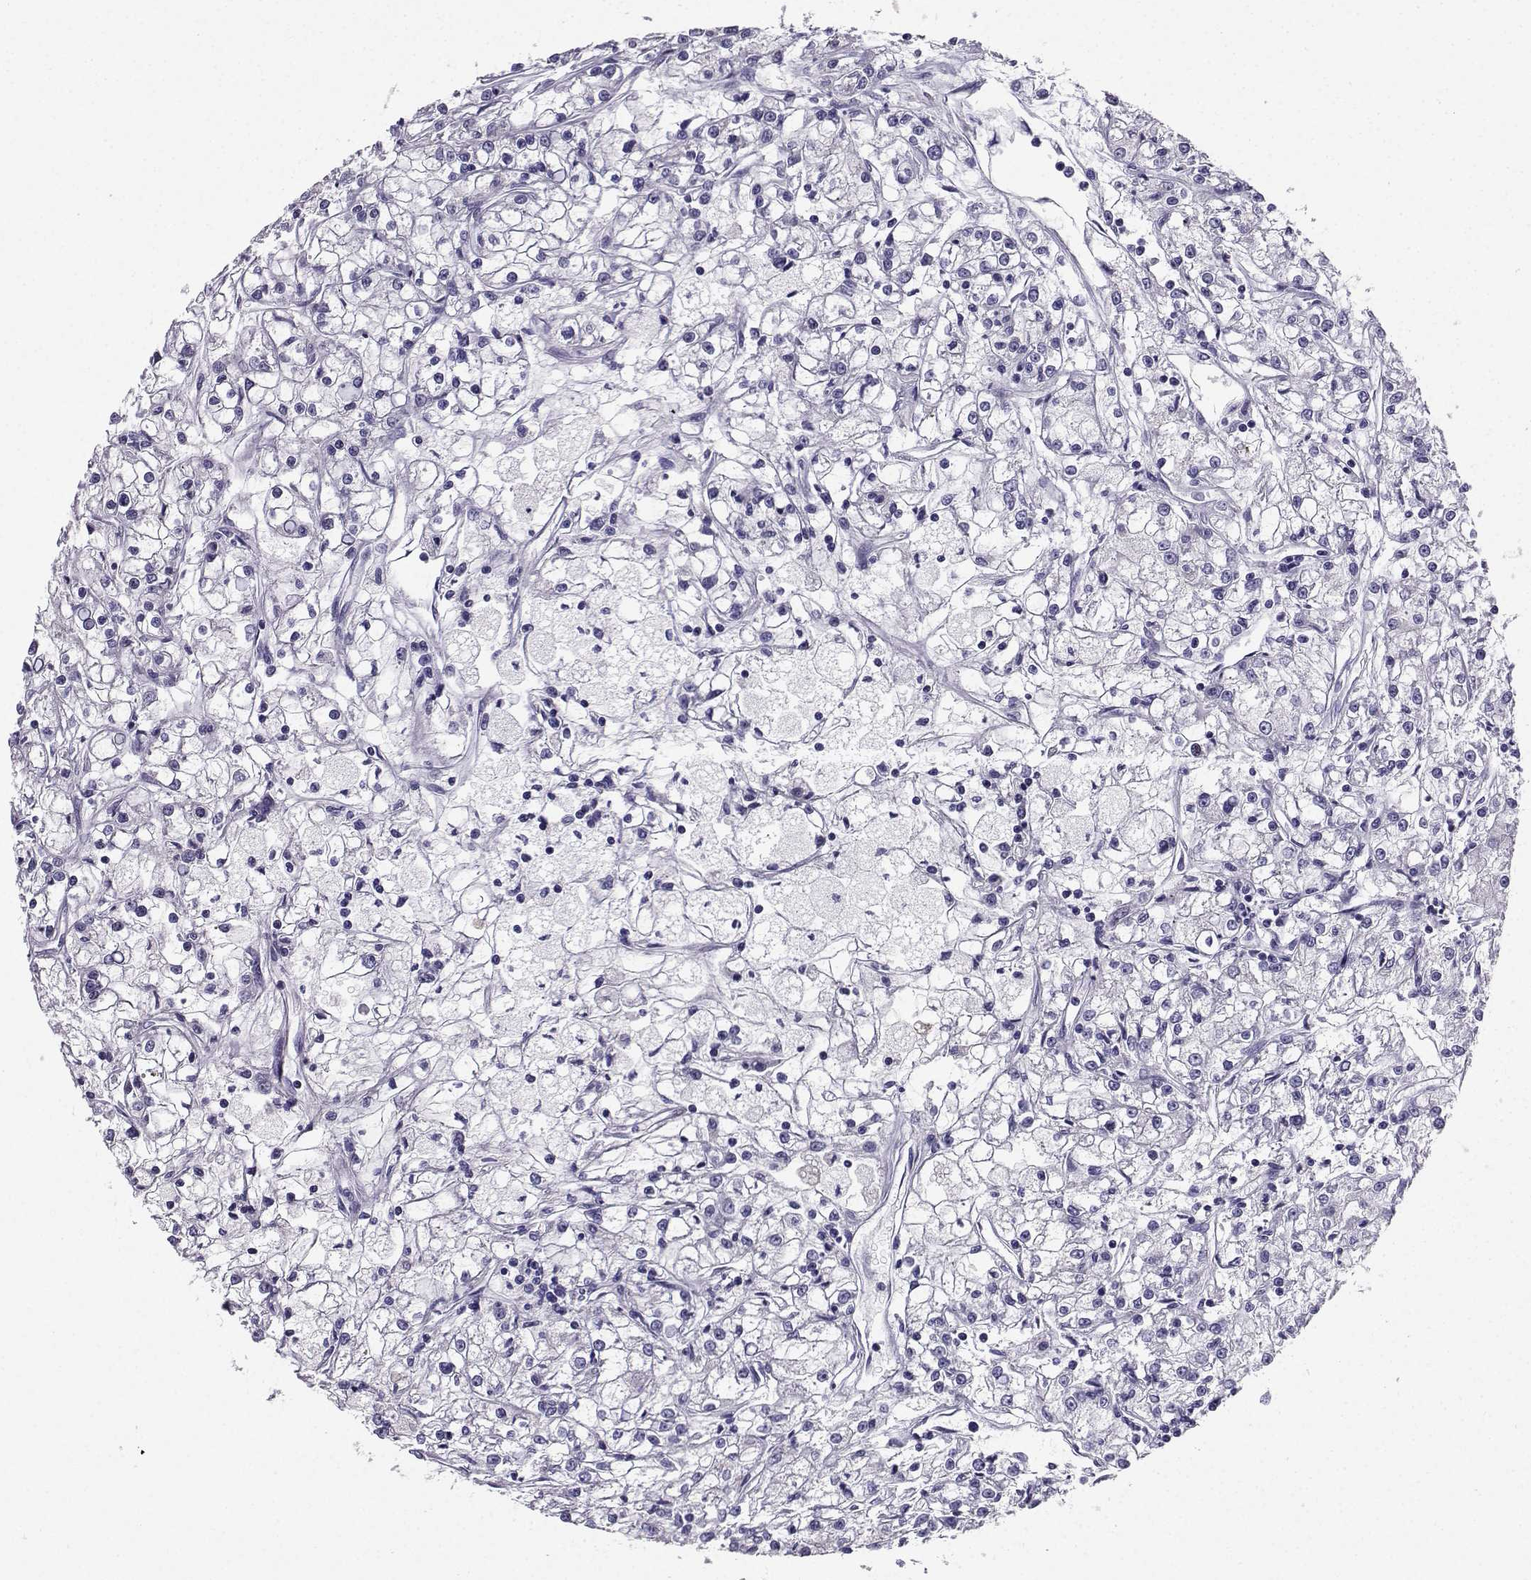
{"staining": {"intensity": "negative", "quantity": "none", "location": "none"}, "tissue": "renal cancer", "cell_type": "Tumor cells", "image_type": "cancer", "snomed": [{"axis": "morphology", "description": "Adenocarcinoma, NOS"}, {"axis": "topography", "description": "Kidney"}], "caption": "Tumor cells show no significant positivity in renal adenocarcinoma. (DAB (3,3'-diaminobenzidine) immunohistochemistry (IHC), high magnification).", "gene": "SPAG11B", "patient": {"sex": "female", "age": 59}}